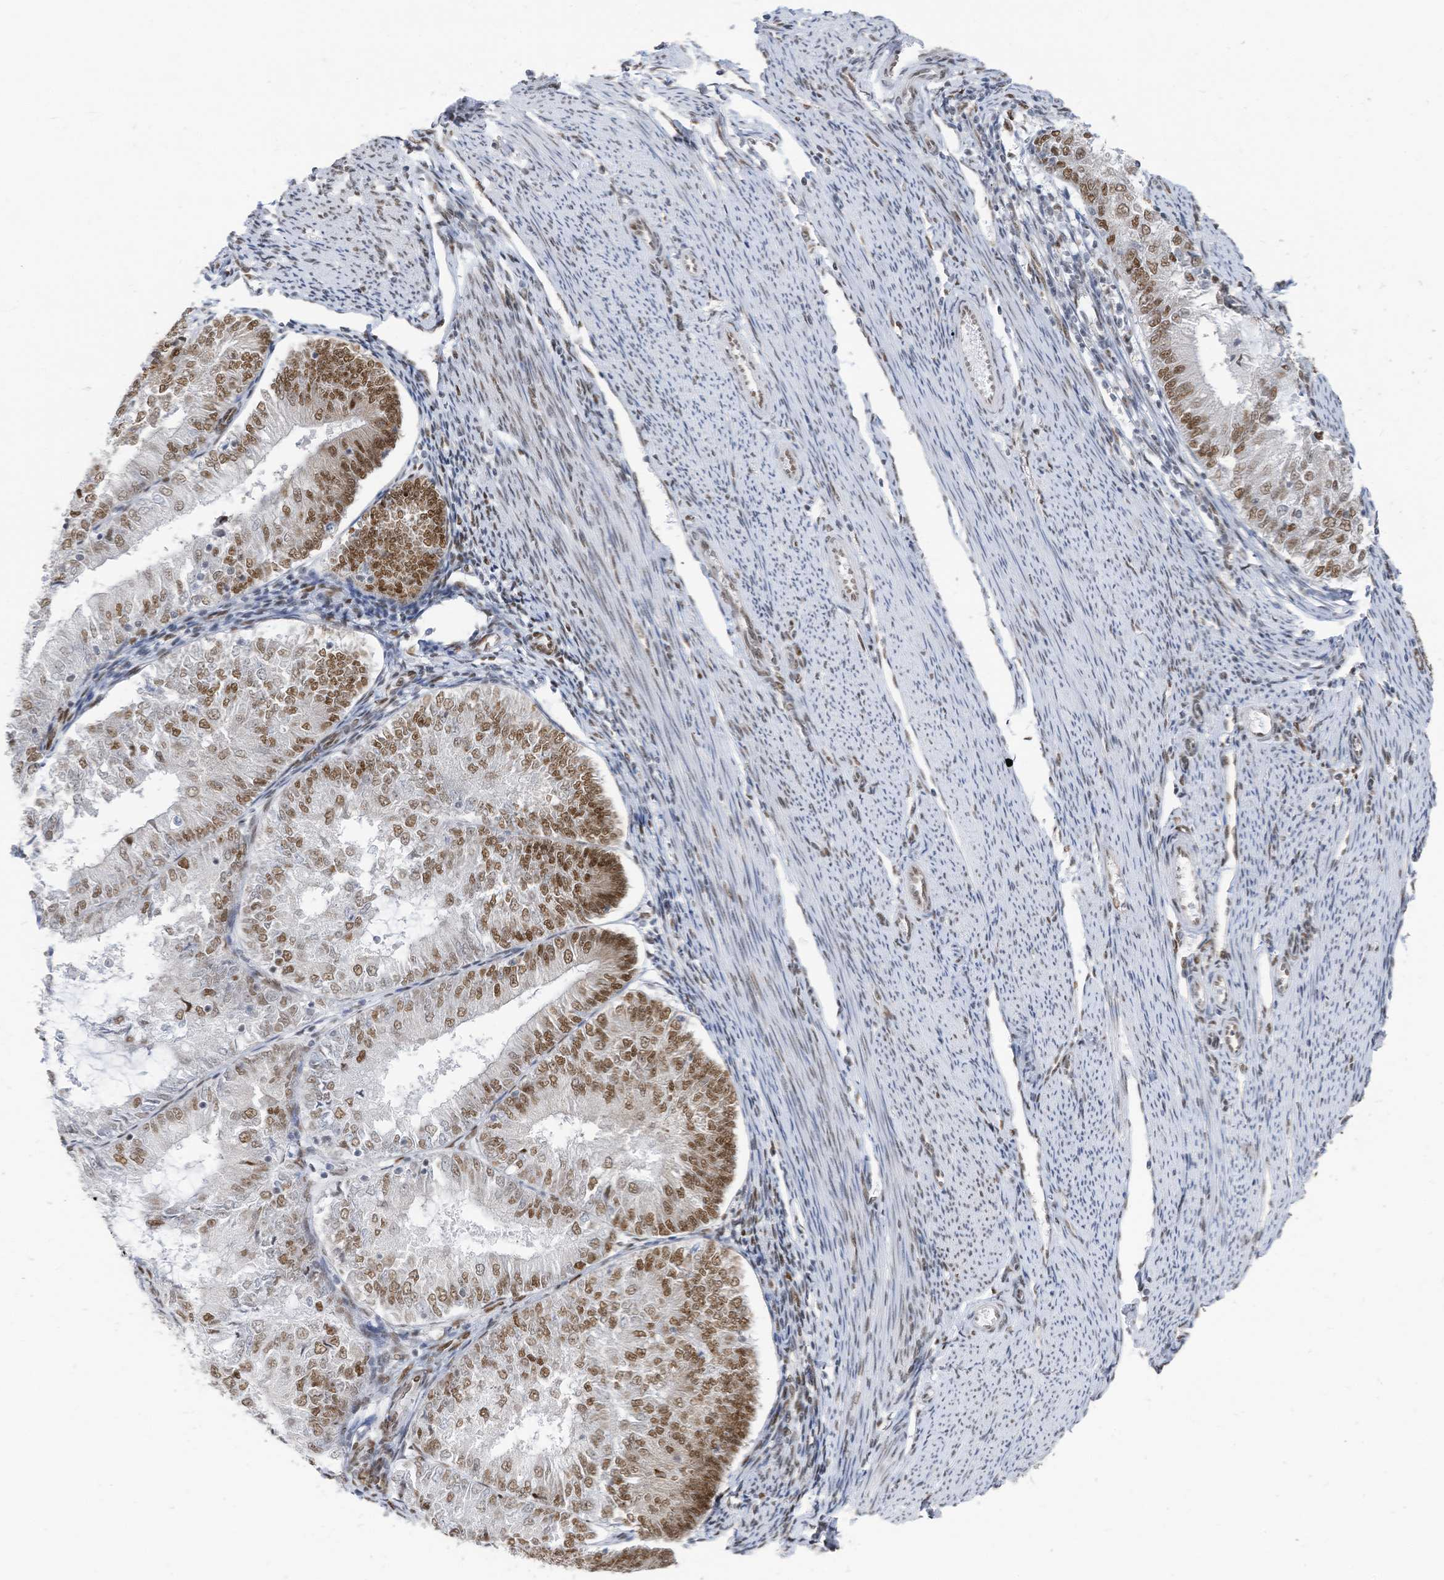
{"staining": {"intensity": "moderate", "quantity": ">75%", "location": "nuclear"}, "tissue": "endometrial cancer", "cell_type": "Tumor cells", "image_type": "cancer", "snomed": [{"axis": "morphology", "description": "Adenocarcinoma, NOS"}, {"axis": "topography", "description": "Endometrium"}], "caption": "IHC image of human endometrial cancer (adenocarcinoma) stained for a protein (brown), which reveals medium levels of moderate nuclear staining in about >75% of tumor cells.", "gene": "KHSRP", "patient": {"sex": "female", "age": 57}}